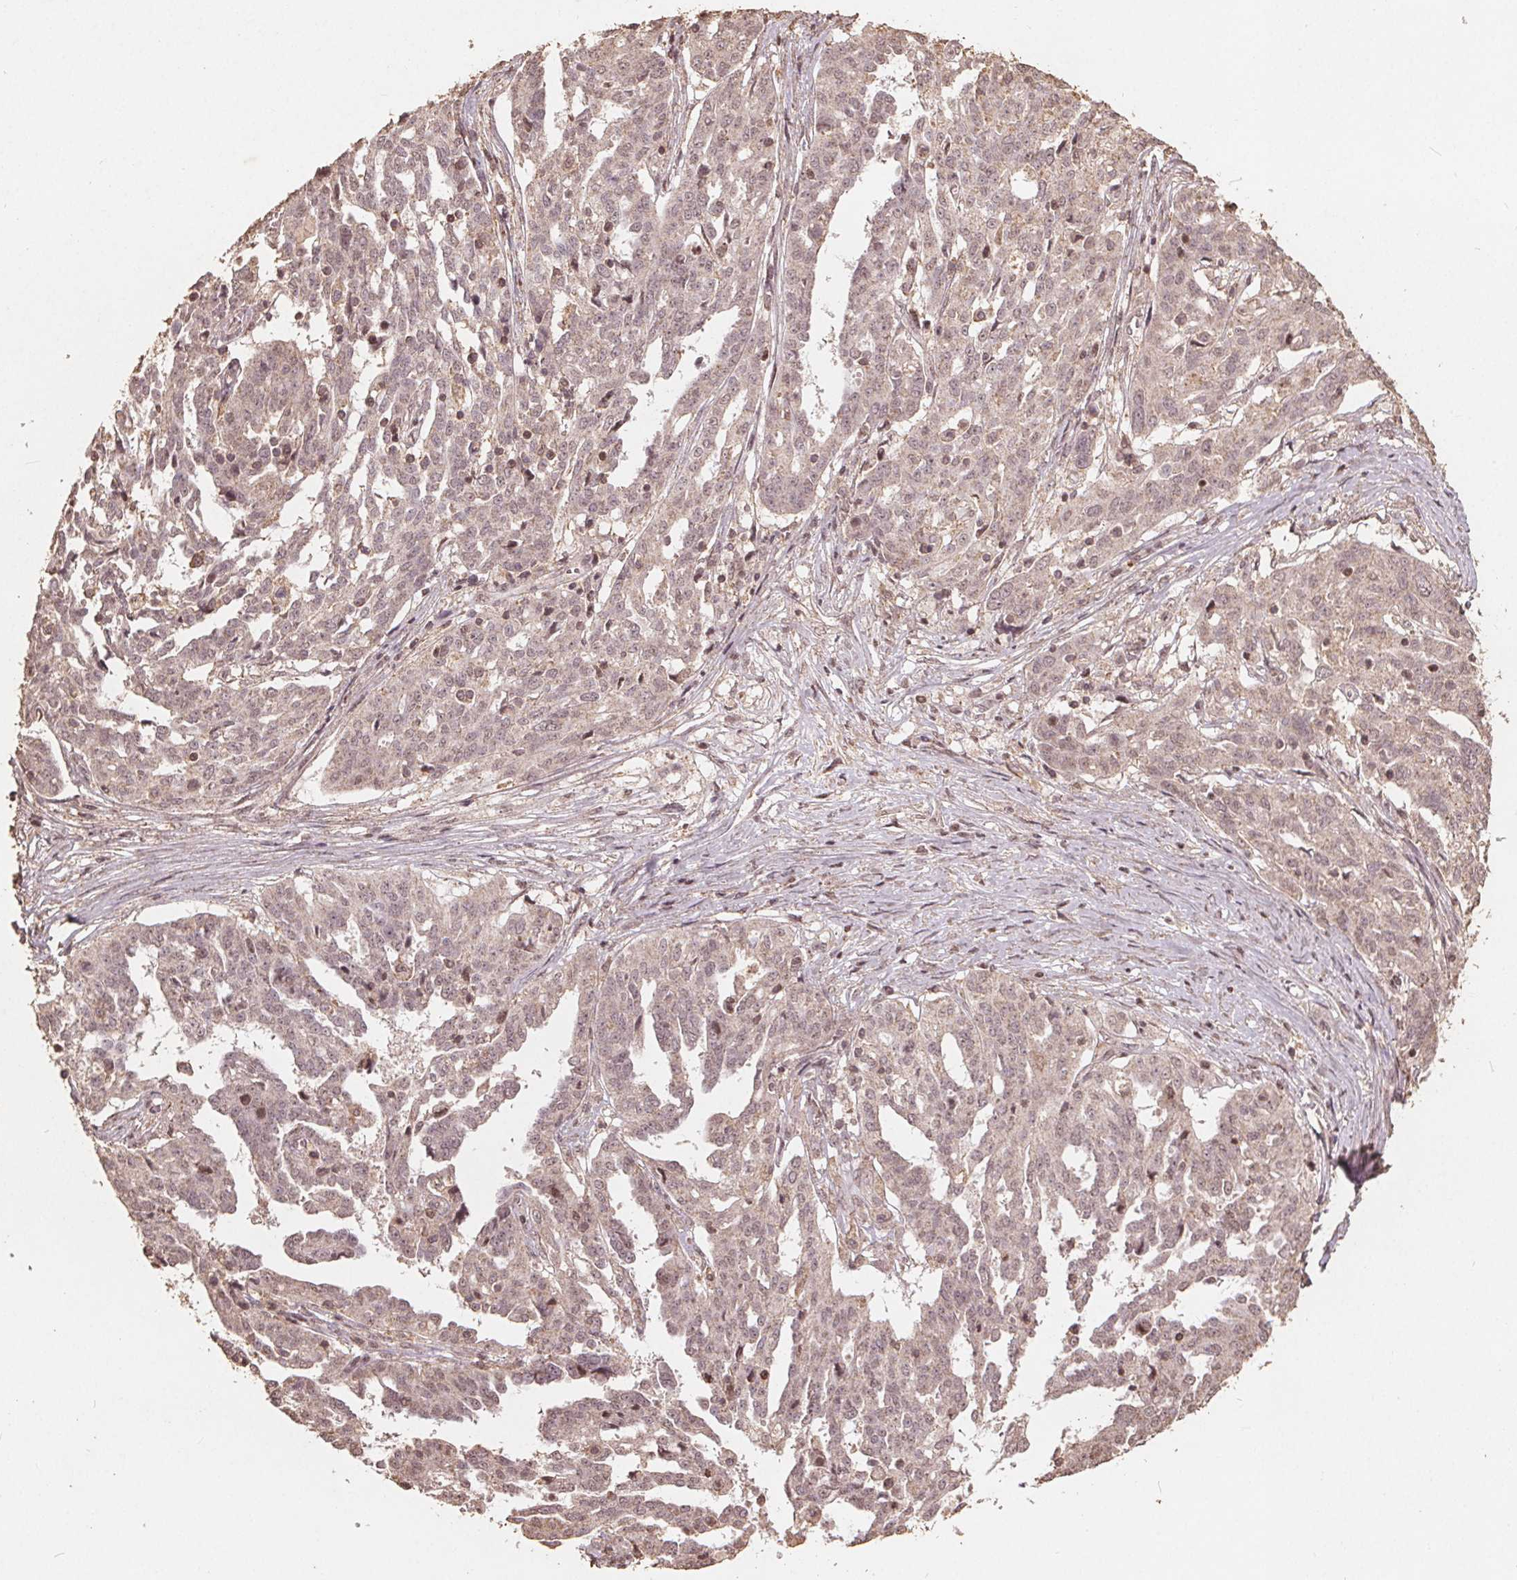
{"staining": {"intensity": "weak", "quantity": "<25%", "location": "nuclear"}, "tissue": "ovarian cancer", "cell_type": "Tumor cells", "image_type": "cancer", "snomed": [{"axis": "morphology", "description": "Cystadenocarcinoma, serous, NOS"}, {"axis": "topography", "description": "Ovary"}], "caption": "DAB immunohistochemical staining of ovarian cancer reveals no significant positivity in tumor cells.", "gene": "DSG3", "patient": {"sex": "female", "age": 67}}